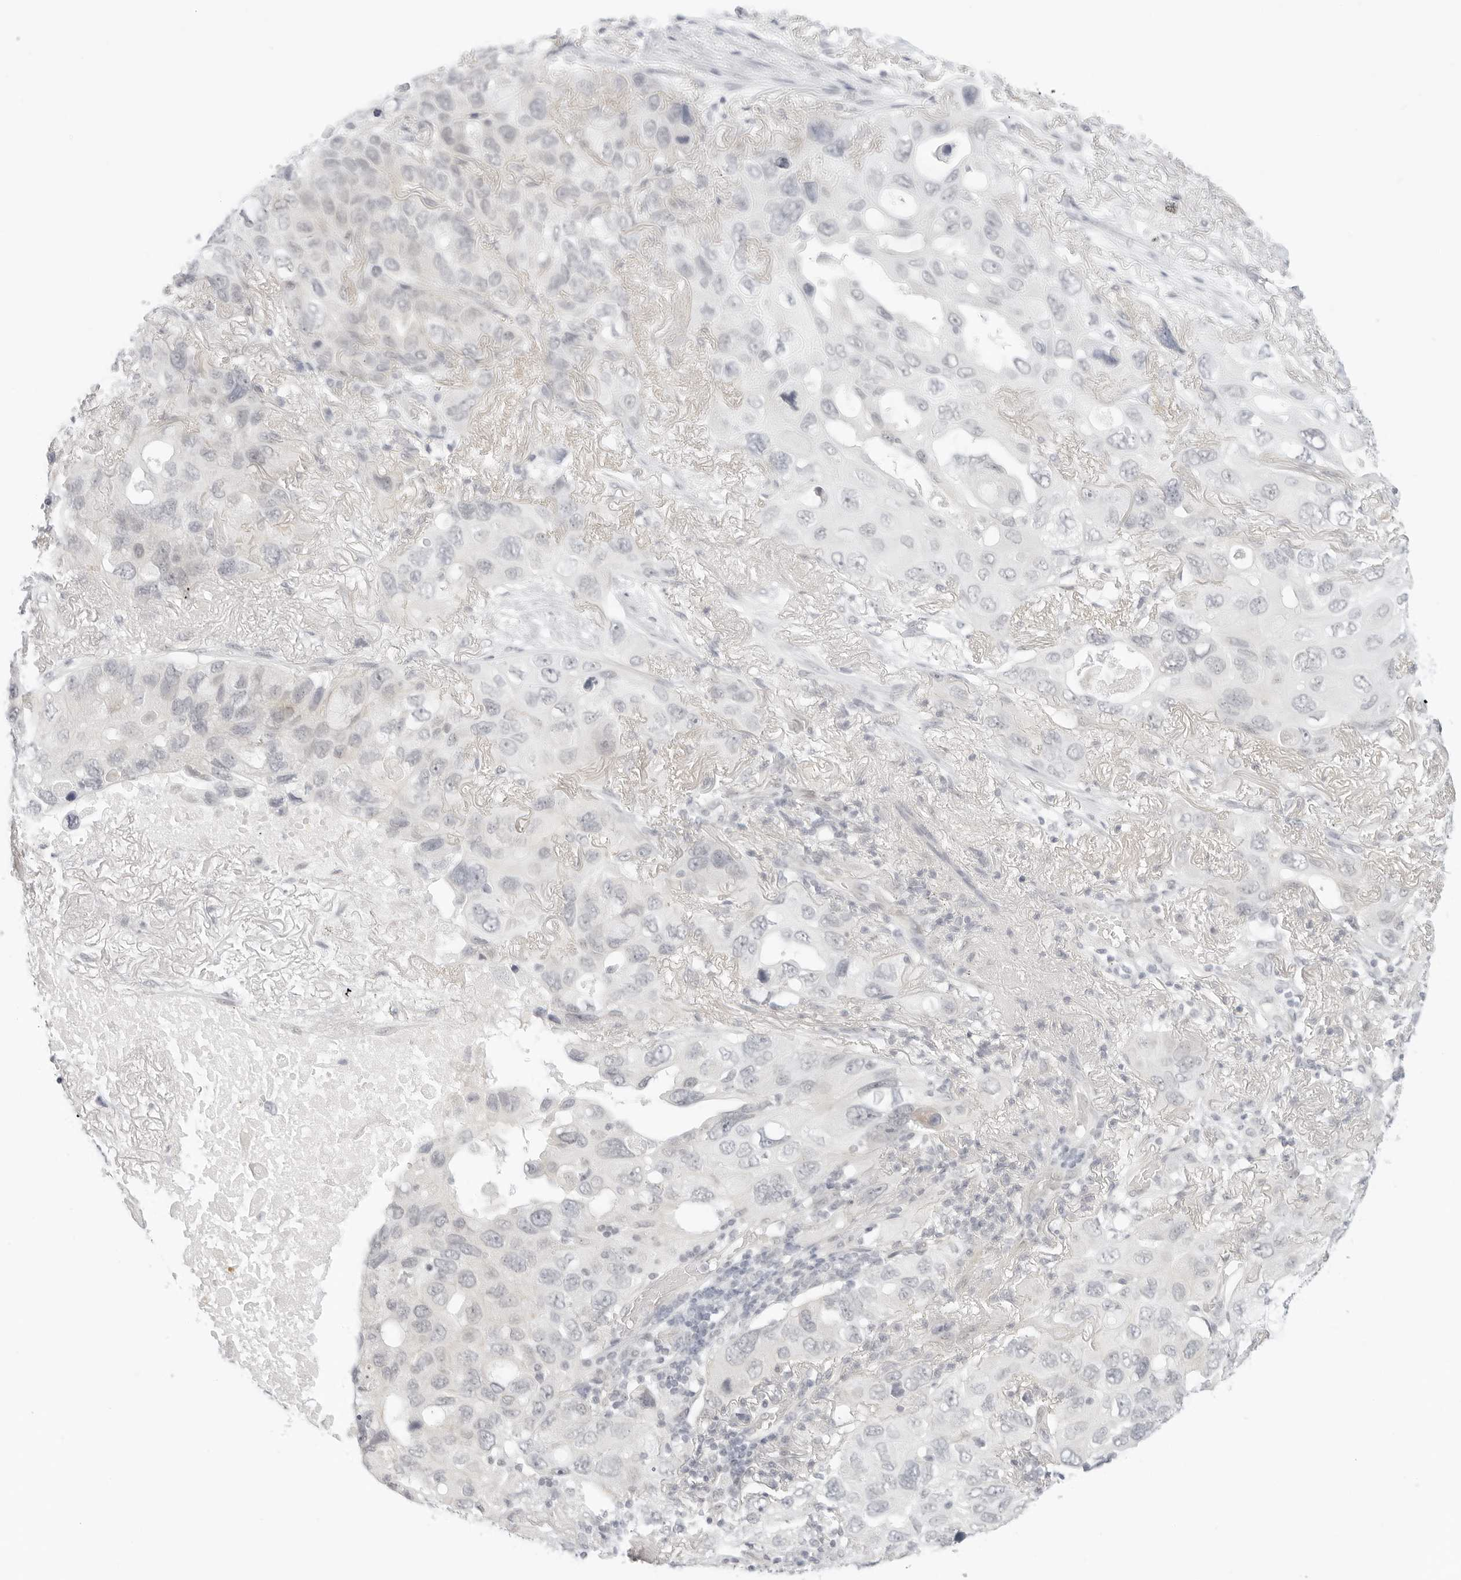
{"staining": {"intensity": "negative", "quantity": "none", "location": "none"}, "tissue": "lung cancer", "cell_type": "Tumor cells", "image_type": "cancer", "snomed": [{"axis": "morphology", "description": "Squamous cell carcinoma, NOS"}, {"axis": "topography", "description": "Lung"}], "caption": "IHC histopathology image of human lung squamous cell carcinoma stained for a protein (brown), which demonstrates no staining in tumor cells.", "gene": "MED18", "patient": {"sex": "female", "age": 73}}